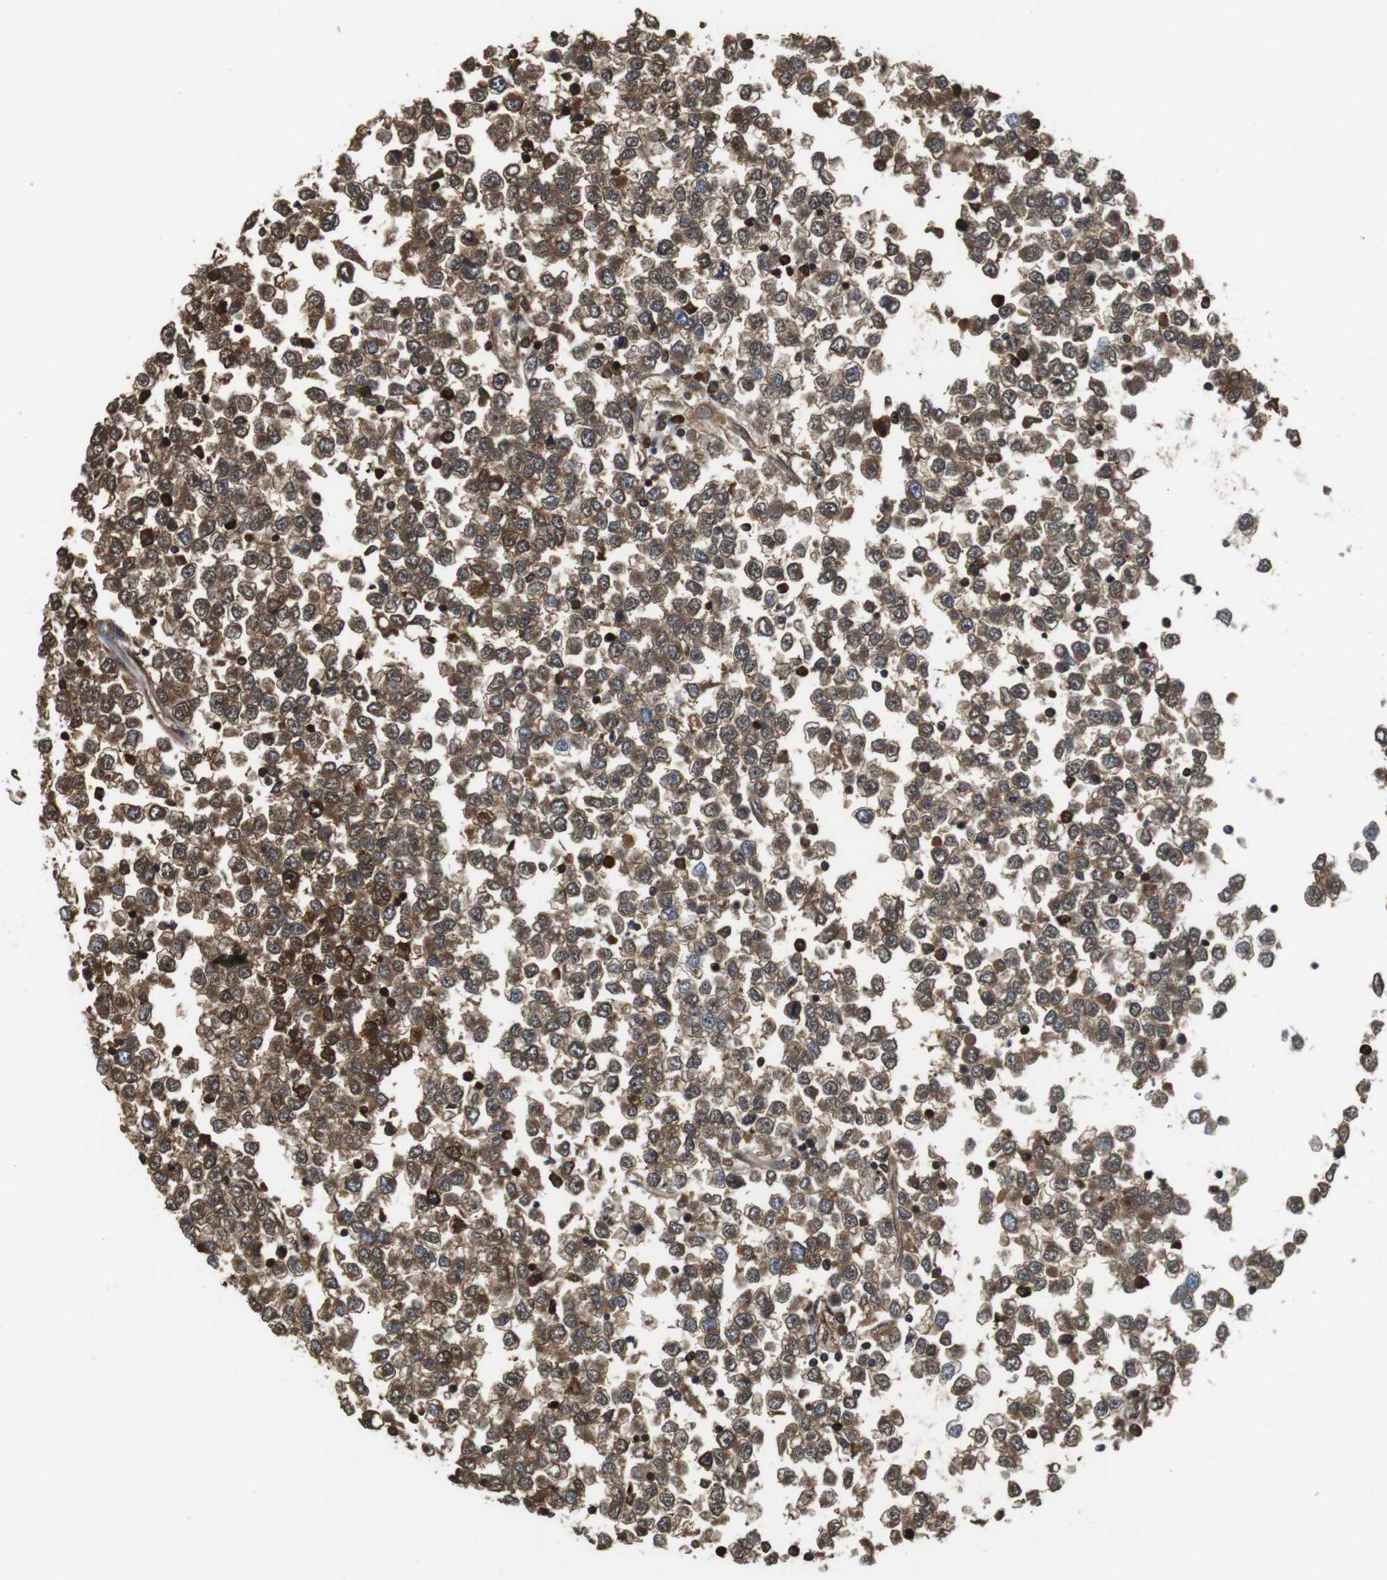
{"staining": {"intensity": "moderate", "quantity": ">75%", "location": "cytoplasmic/membranous,nuclear"}, "tissue": "testis cancer", "cell_type": "Tumor cells", "image_type": "cancer", "snomed": [{"axis": "morphology", "description": "Seminoma, NOS"}, {"axis": "topography", "description": "Testis"}], "caption": "Human testis cancer (seminoma) stained with a brown dye shows moderate cytoplasmic/membranous and nuclear positive positivity in approximately >75% of tumor cells.", "gene": "LDHA", "patient": {"sex": "male", "age": 65}}